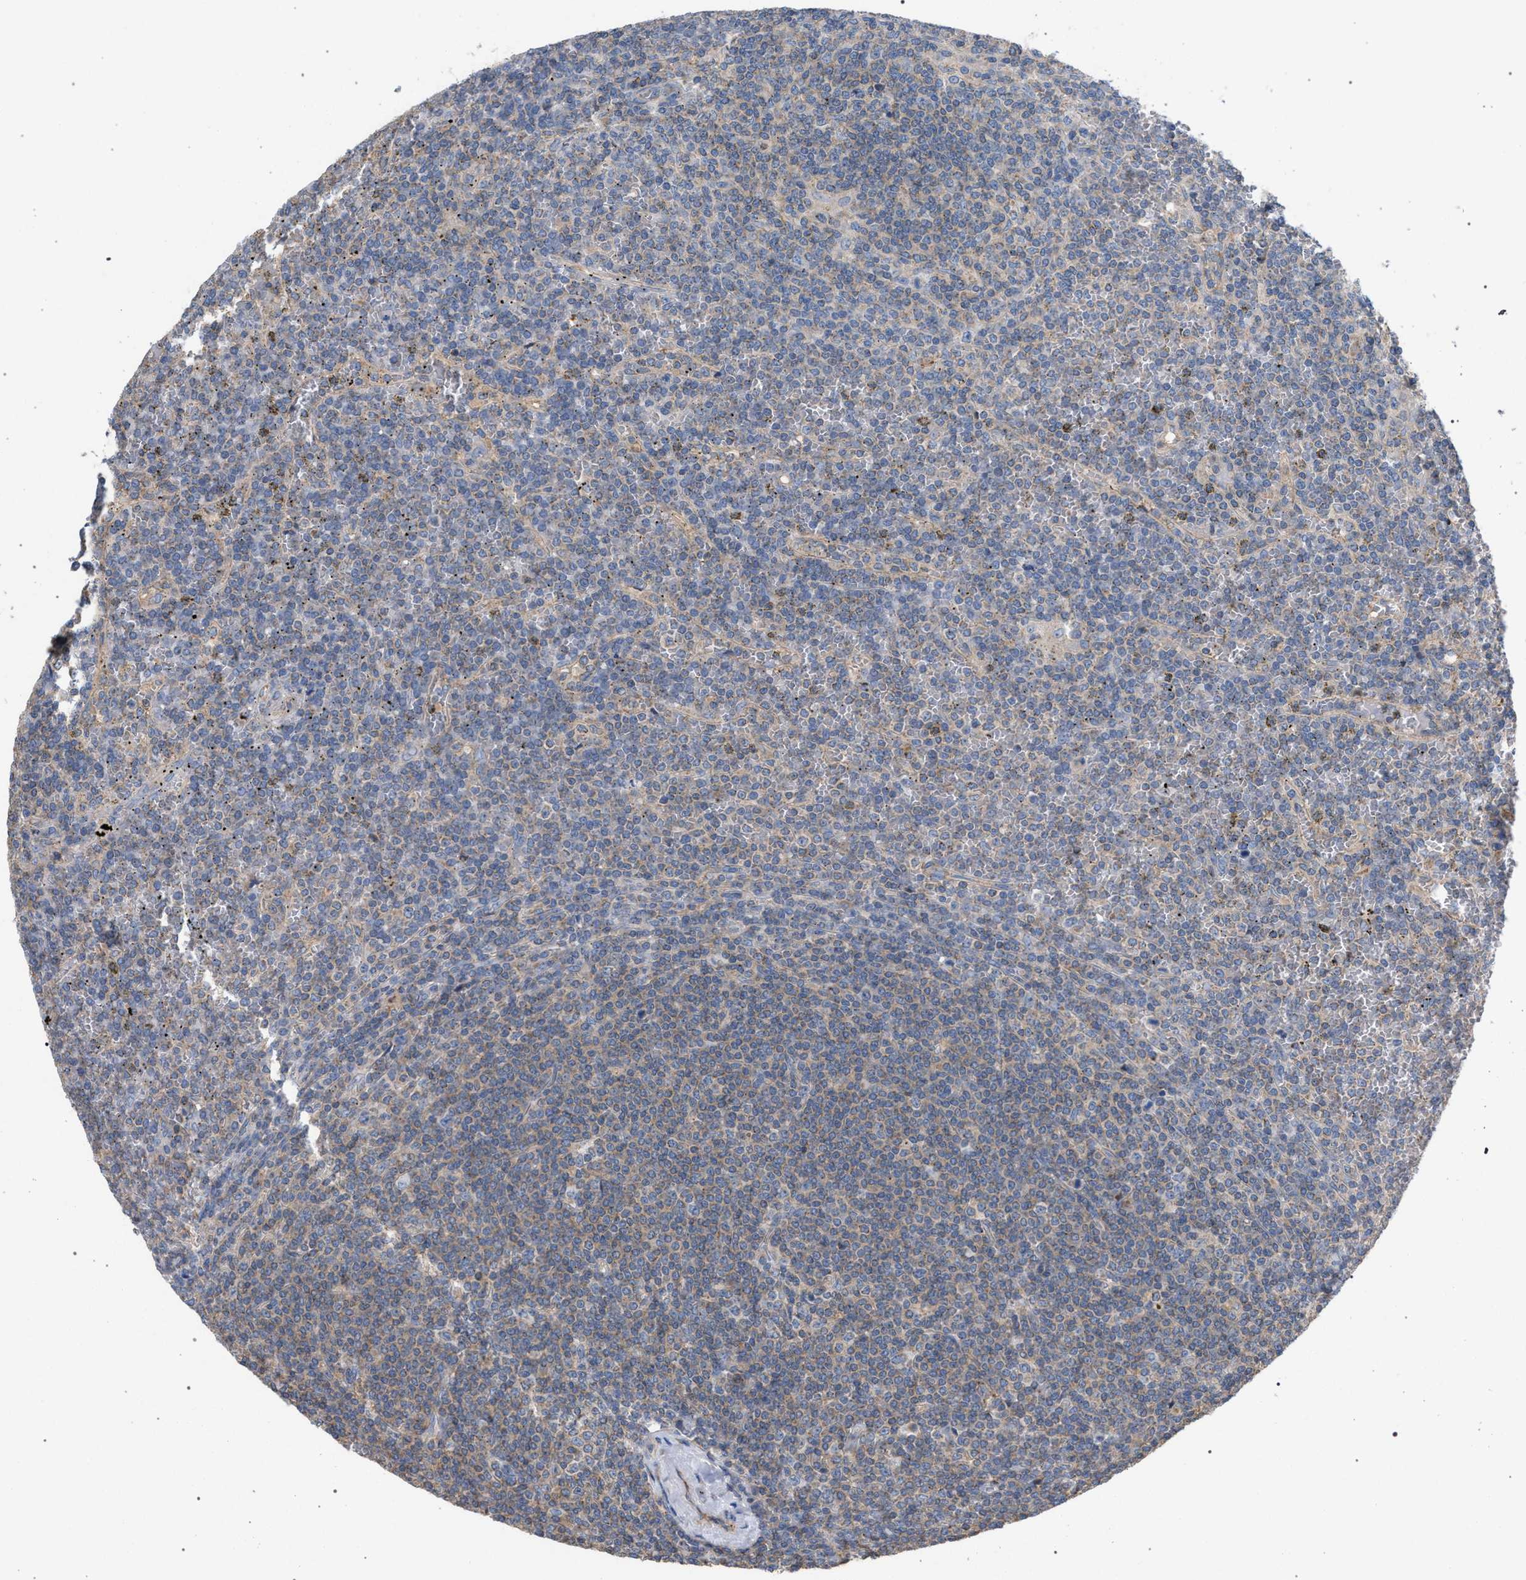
{"staining": {"intensity": "weak", "quantity": "<25%", "location": "cytoplasmic/membranous"}, "tissue": "lymphoma", "cell_type": "Tumor cells", "image_type": "cancer", "snomed": [{"axis": "morphology", "description": "Malignant lymphoma, non-Hodgkin's type, Low grade"}, {"axis": "topography", "description": "Spleen"}], "caption": "Lymphoma was stained to show a protein in brown. There is no significant staining in tumor cells. Nuclei are stained in blue.", "gene": "VPS13A", "patient": {"sex": "female", "age": 19}}